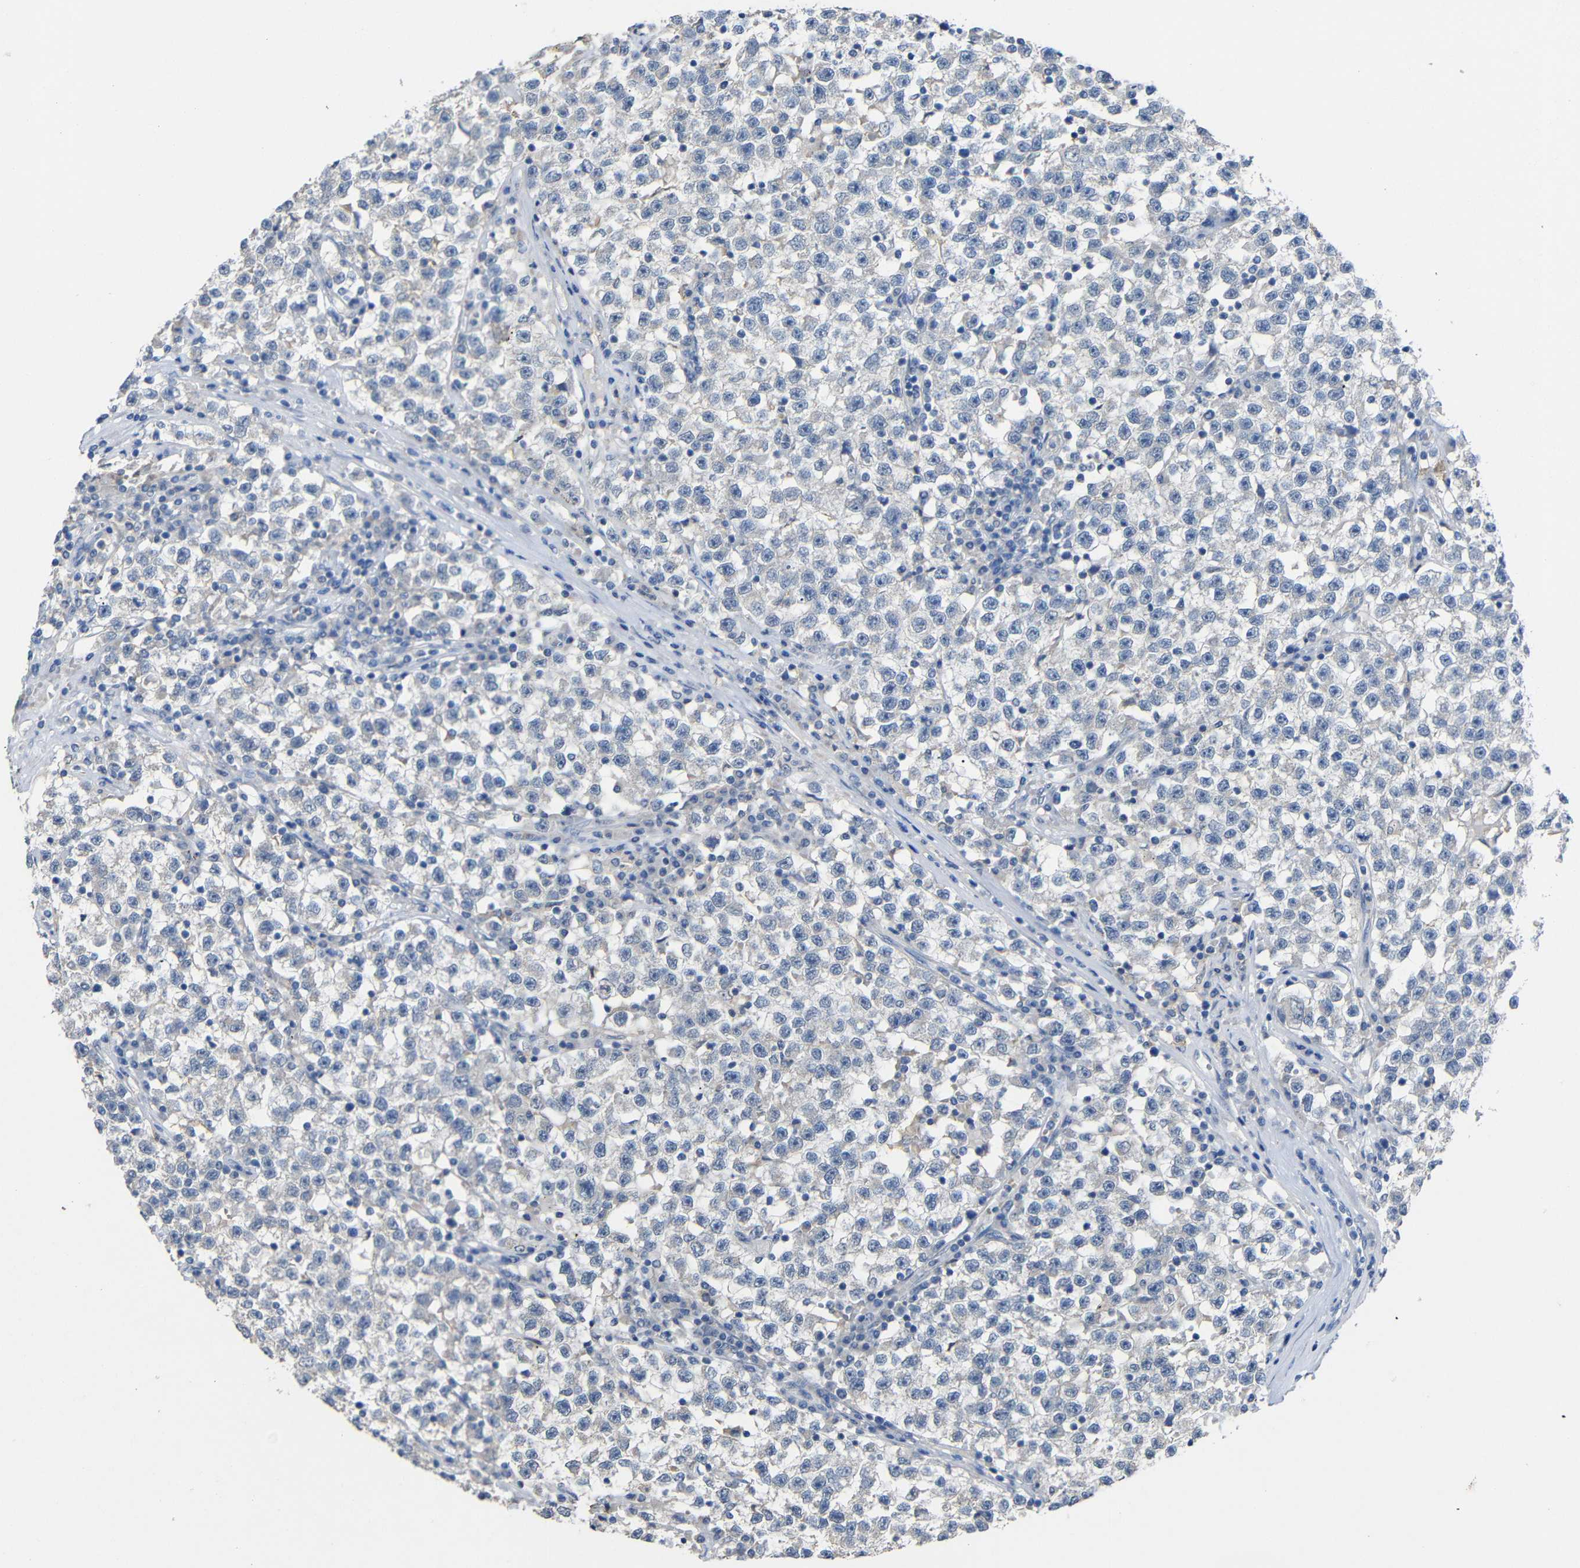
{"staining": {"intensity": "negative", "quantity": "none", "location": "none"}, "tissue": "testis cancer", "cell_type": "Tumor cells", "image_type": "cancer", "snomed": [{"axis": "morphology", "description": "Seminoma, NOS"}, {"axis": "topography", "description": "Testis"}], "caption": "This is an immunohistochemistry histopathology image of human seminoma (testis). There is no positivity in tumor cells.", "gene": "HNF1A", "patient": {"sex": "male", "age": 22}}